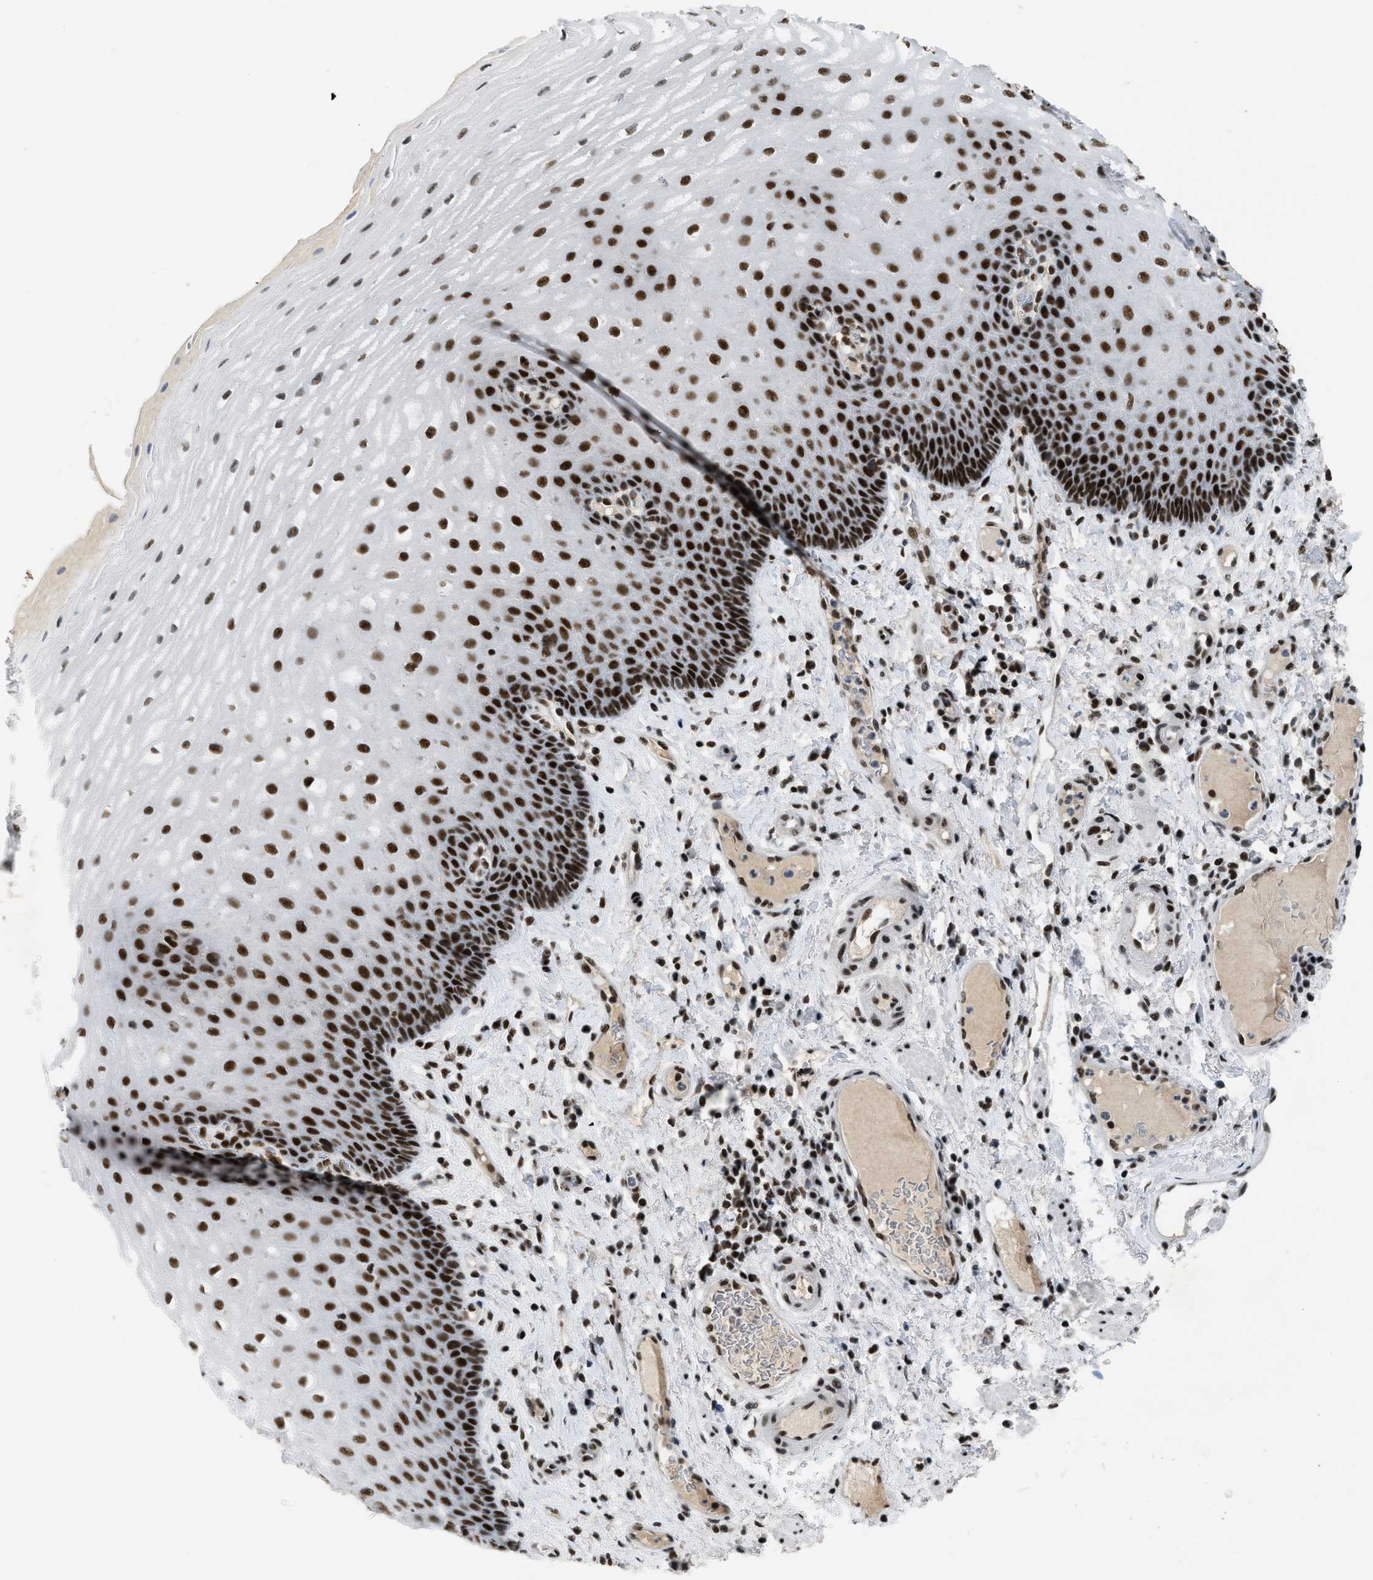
{"staining": {"intensity": "strong", "quantity": ">75%", "location": "nuclear"}, "tissue": "esophagus", "cell_type": "Squamous epithelial cells", "image_type": "normal", "snomed": [{"axis": "morphology", "description": "Normal tissue, NOS"}, {"axis": "topography", "description": "Esophagus"}], "caption": "An immunohistochemistry (IHC) image of normal tissue is shown. Protein staining in brown labels strong nuclear positivity in esophagus within squamous epithelial cells.", "gene": "SCAF4", "patient": {"sex": "male", "age": 54}}